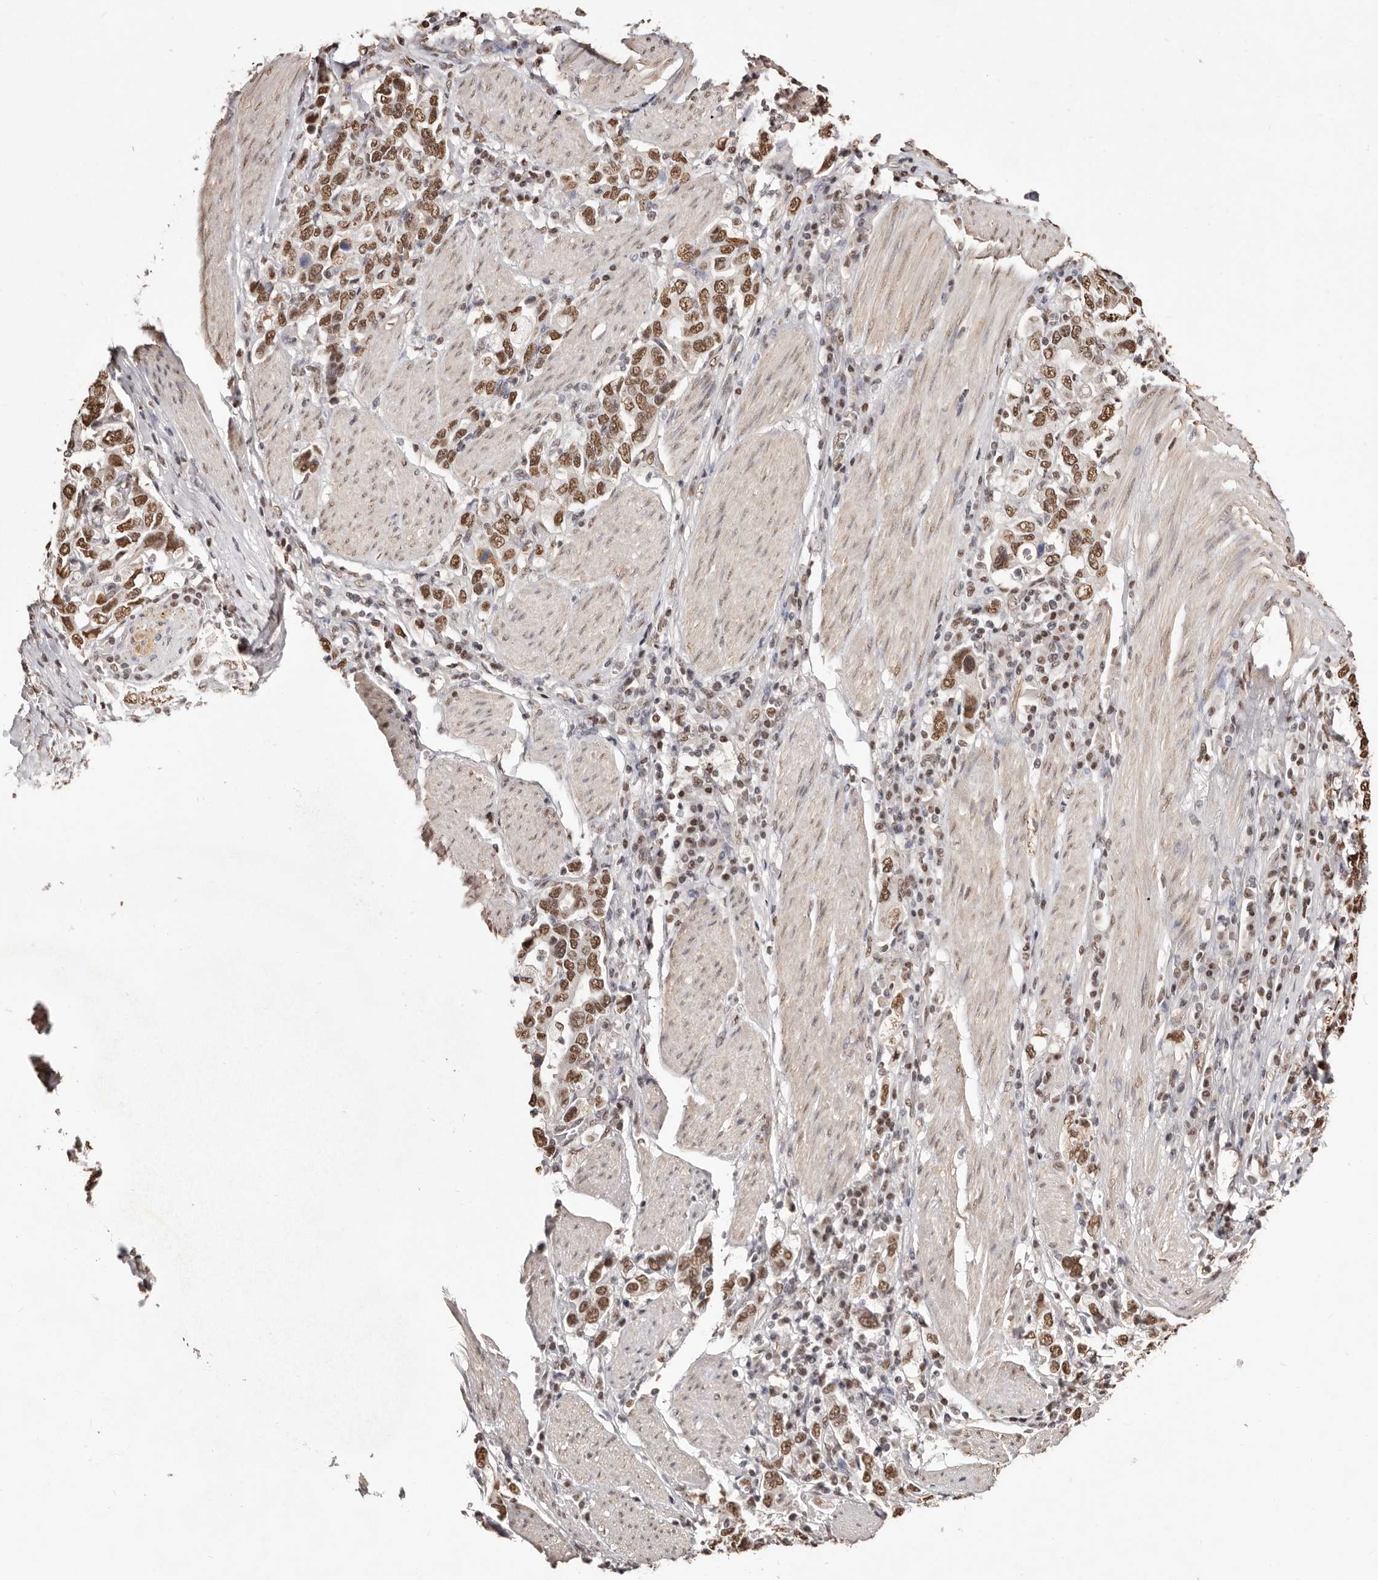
{"staining": {"intensity": "moderate", "quantity": ">75%", "location": "nuclear"}, "tissue": "stomach cancer", "cell_type": "Tumor cells", "image_type": "cancer", "snomed": [{"axis": "morphology", "description": "Adenocarcinoma, NOS"}, {"axis": "topography", "description": "Stomach, upper"}], "caption": "This is an image of immunohistochemistry staining of adenocarcinoma (stomach), which shows moderate expression in the nuclear of tumor cells.", "gene": "BICRAL", "patient": {"sex": "male", "age": 62}}